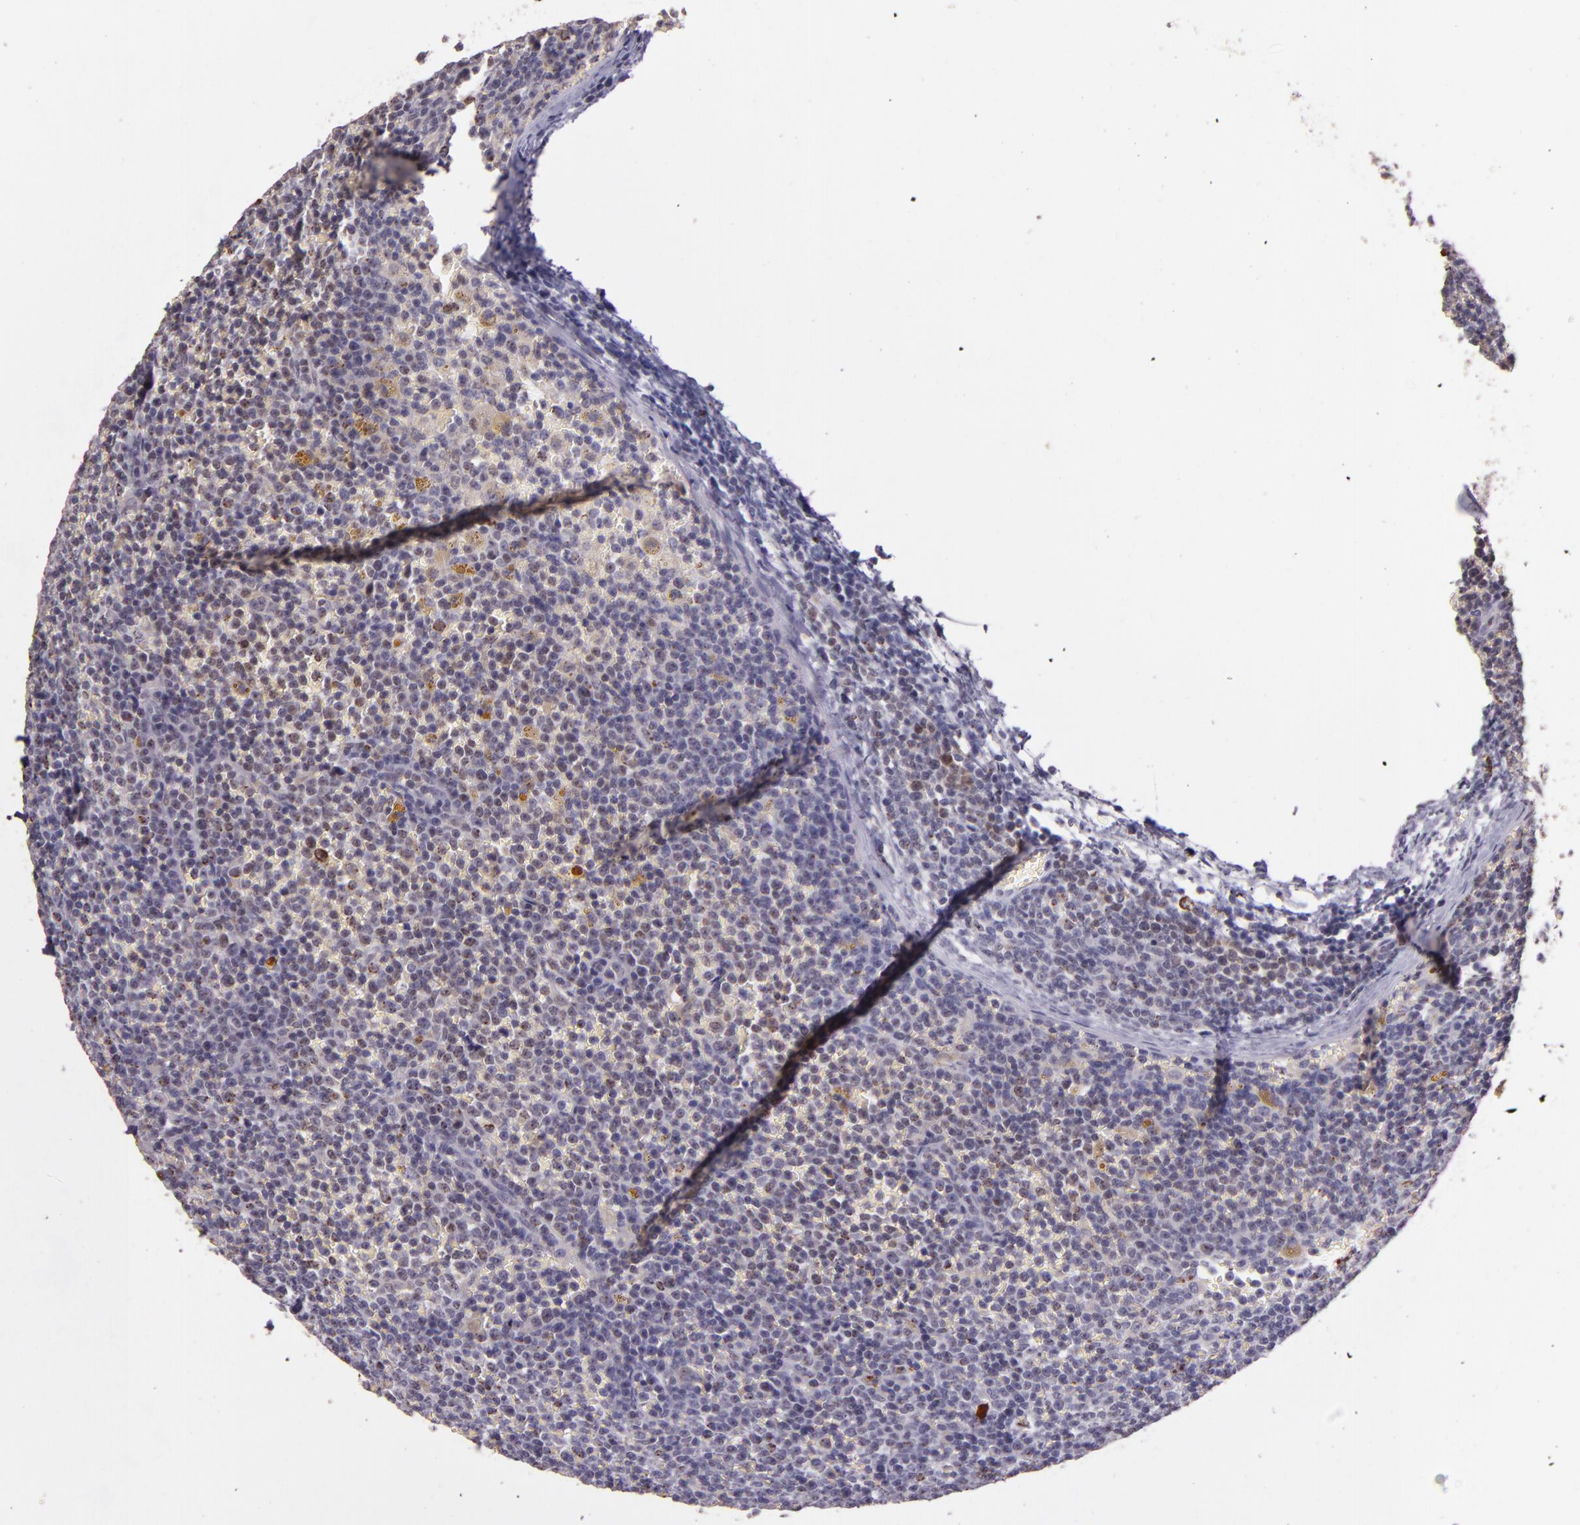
{"staining": {"intensity": "weak", "quantity": "<25%", "location": "cytoplasmic/membranous"}, "tissue": "lymphoma", "cell_type": "Tumor cells", "image_type": "cancer", "snomed": [{"axis": "morphology", "description": "Malignant lymphoma, non-Hodgkin's type, Low grade"}, {"axis": "topography", "description": "Lymph node"}], "caption": "Human lymphoma stained for a protein using immunohistochemistry demonstrates no positivity in tumor cells.", "gene": "HSPA8", "patient": {"sex": "male", "age": 50}}